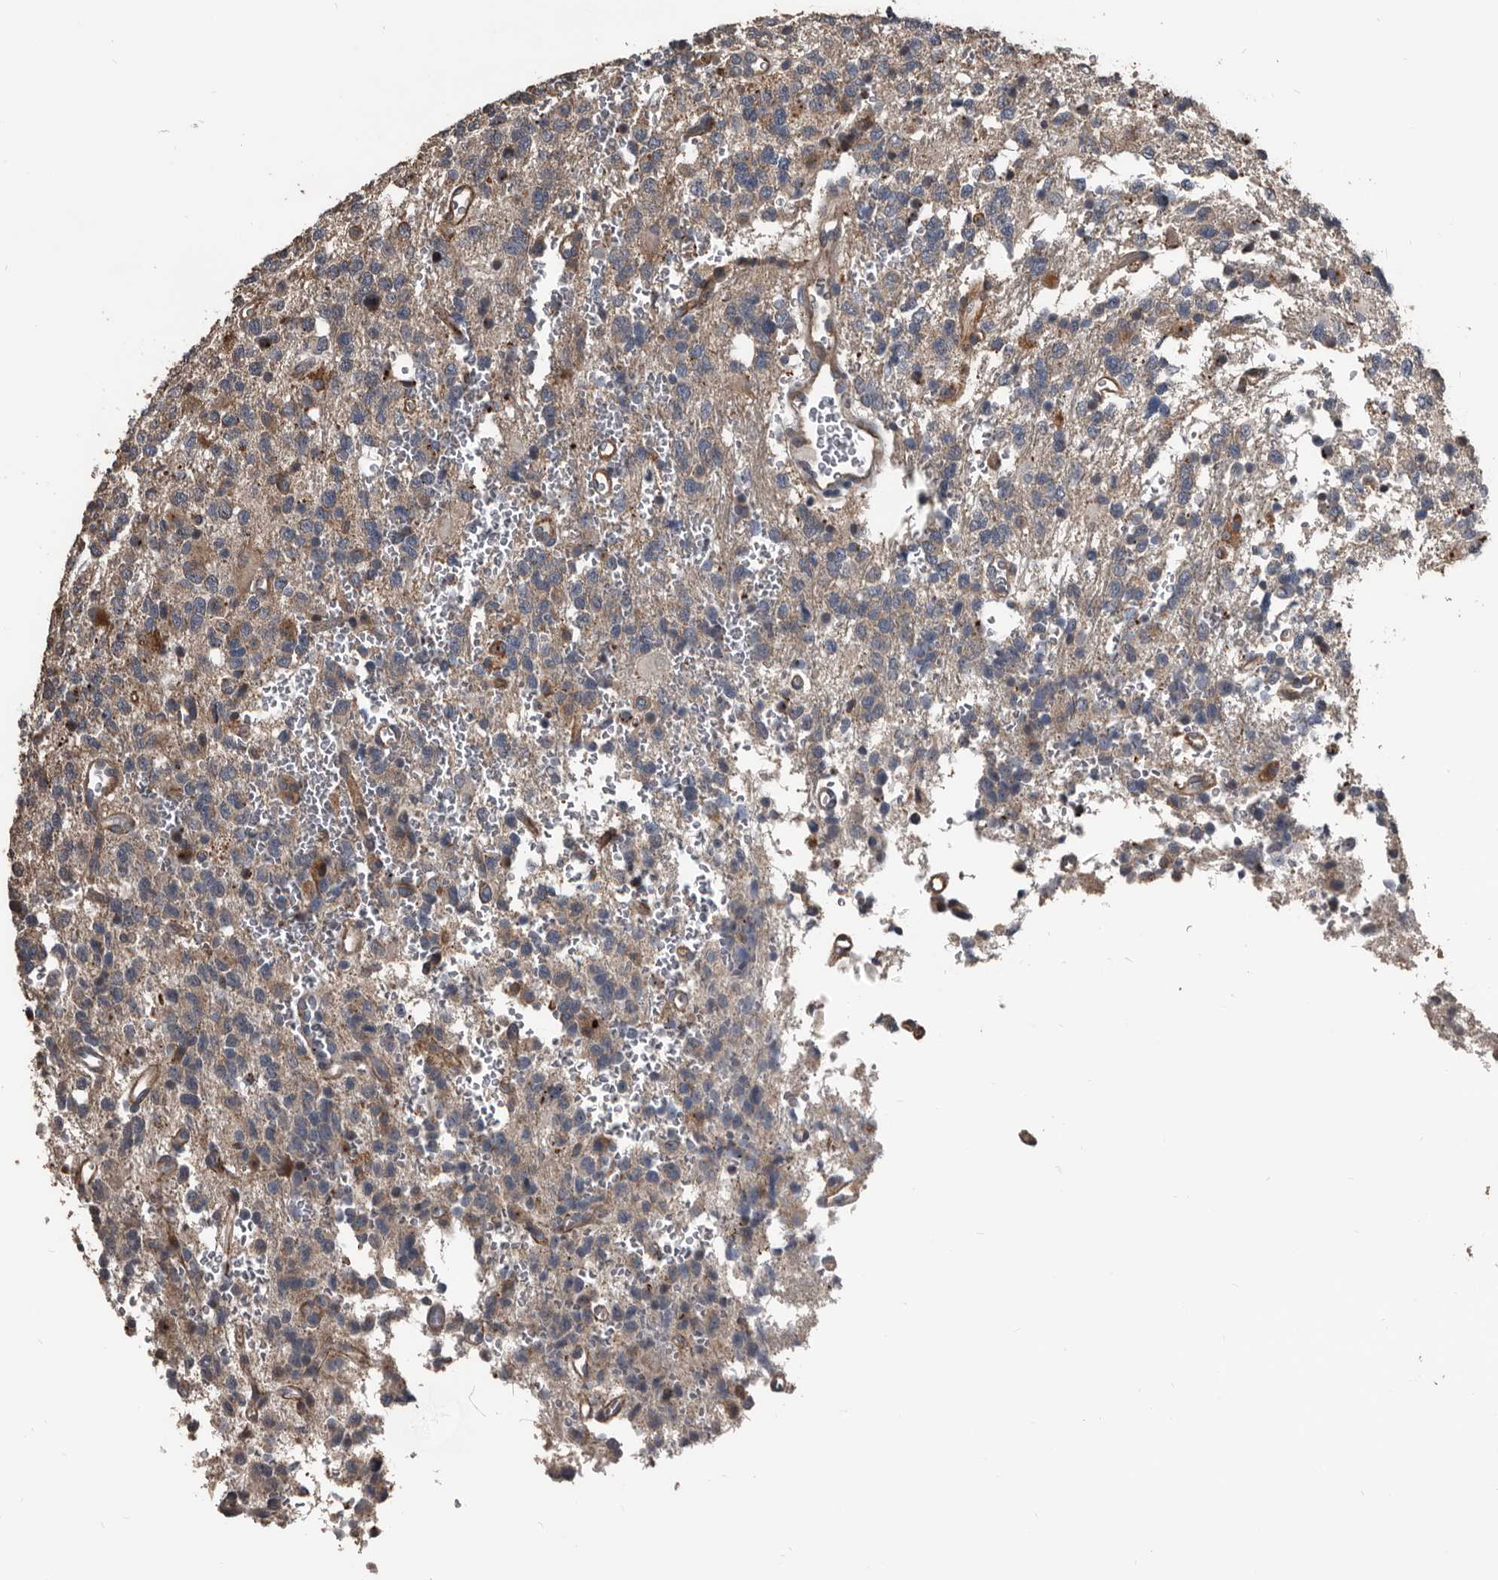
{"staining": {"intensity": "weak", "quantity": "25%-75%", "location": "cytoplasmic/membranous"}, "tissue": "glioma", "cell_type": "Tumor cells", "image_type": "cancer", "snomed": [{"axis": "morphology", "description": "Glioma, malignant, High grade"}, {"axis": "topography", "description": "Brain"}], "caption": "Approximately 25%-75% of tumor cells in glioma display weak cytoplasmic/membranous protein staining as visualized by brown immunohistochemical staining.", "gene": "DHPS", "patient": {"sex": "female", "age": 62}}